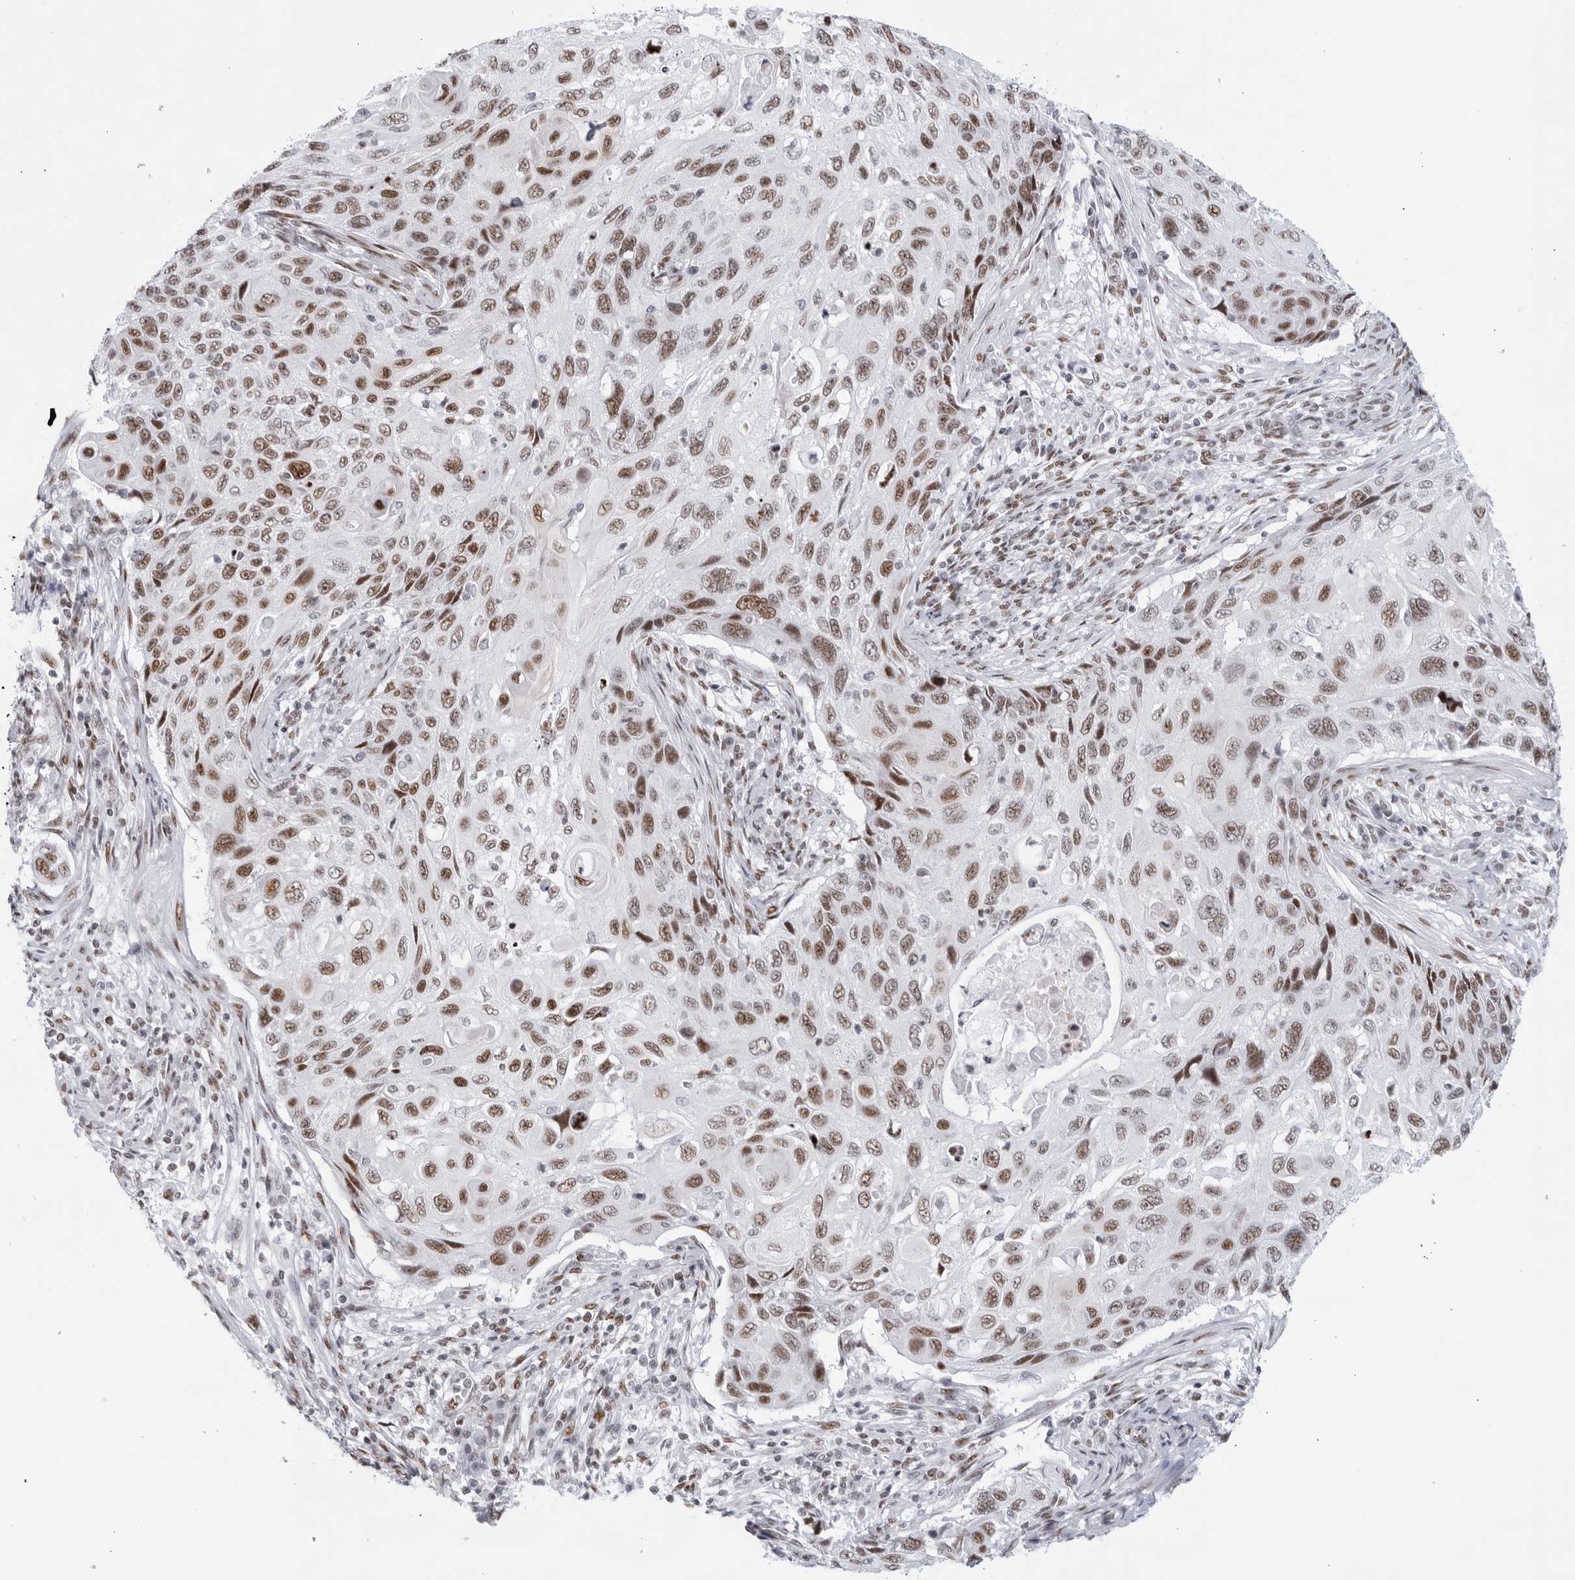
{"staining": {"intensity": "moderate", "quantity": ">75%", "location": "nuclear"}, "tissue": "cervical cancer", "cell_type": "Tumor cells", "image_type": "cancer", "snomed": [{"axis": "morphology", "description": "Squamous cell carcinoma, NOS"}, {"axis": "topography", "description": "Cervix"}], "caption": "Protein expression analysis of cervical cancer (squamous cell carcinoma) displays moderate nuclear staining in approximately >75% of tumor cells. (DAB IHC with brightfield microscopy, high magnification).", "gene": "HP1BP3", "patient": {"sex": "female", "age": 70}}